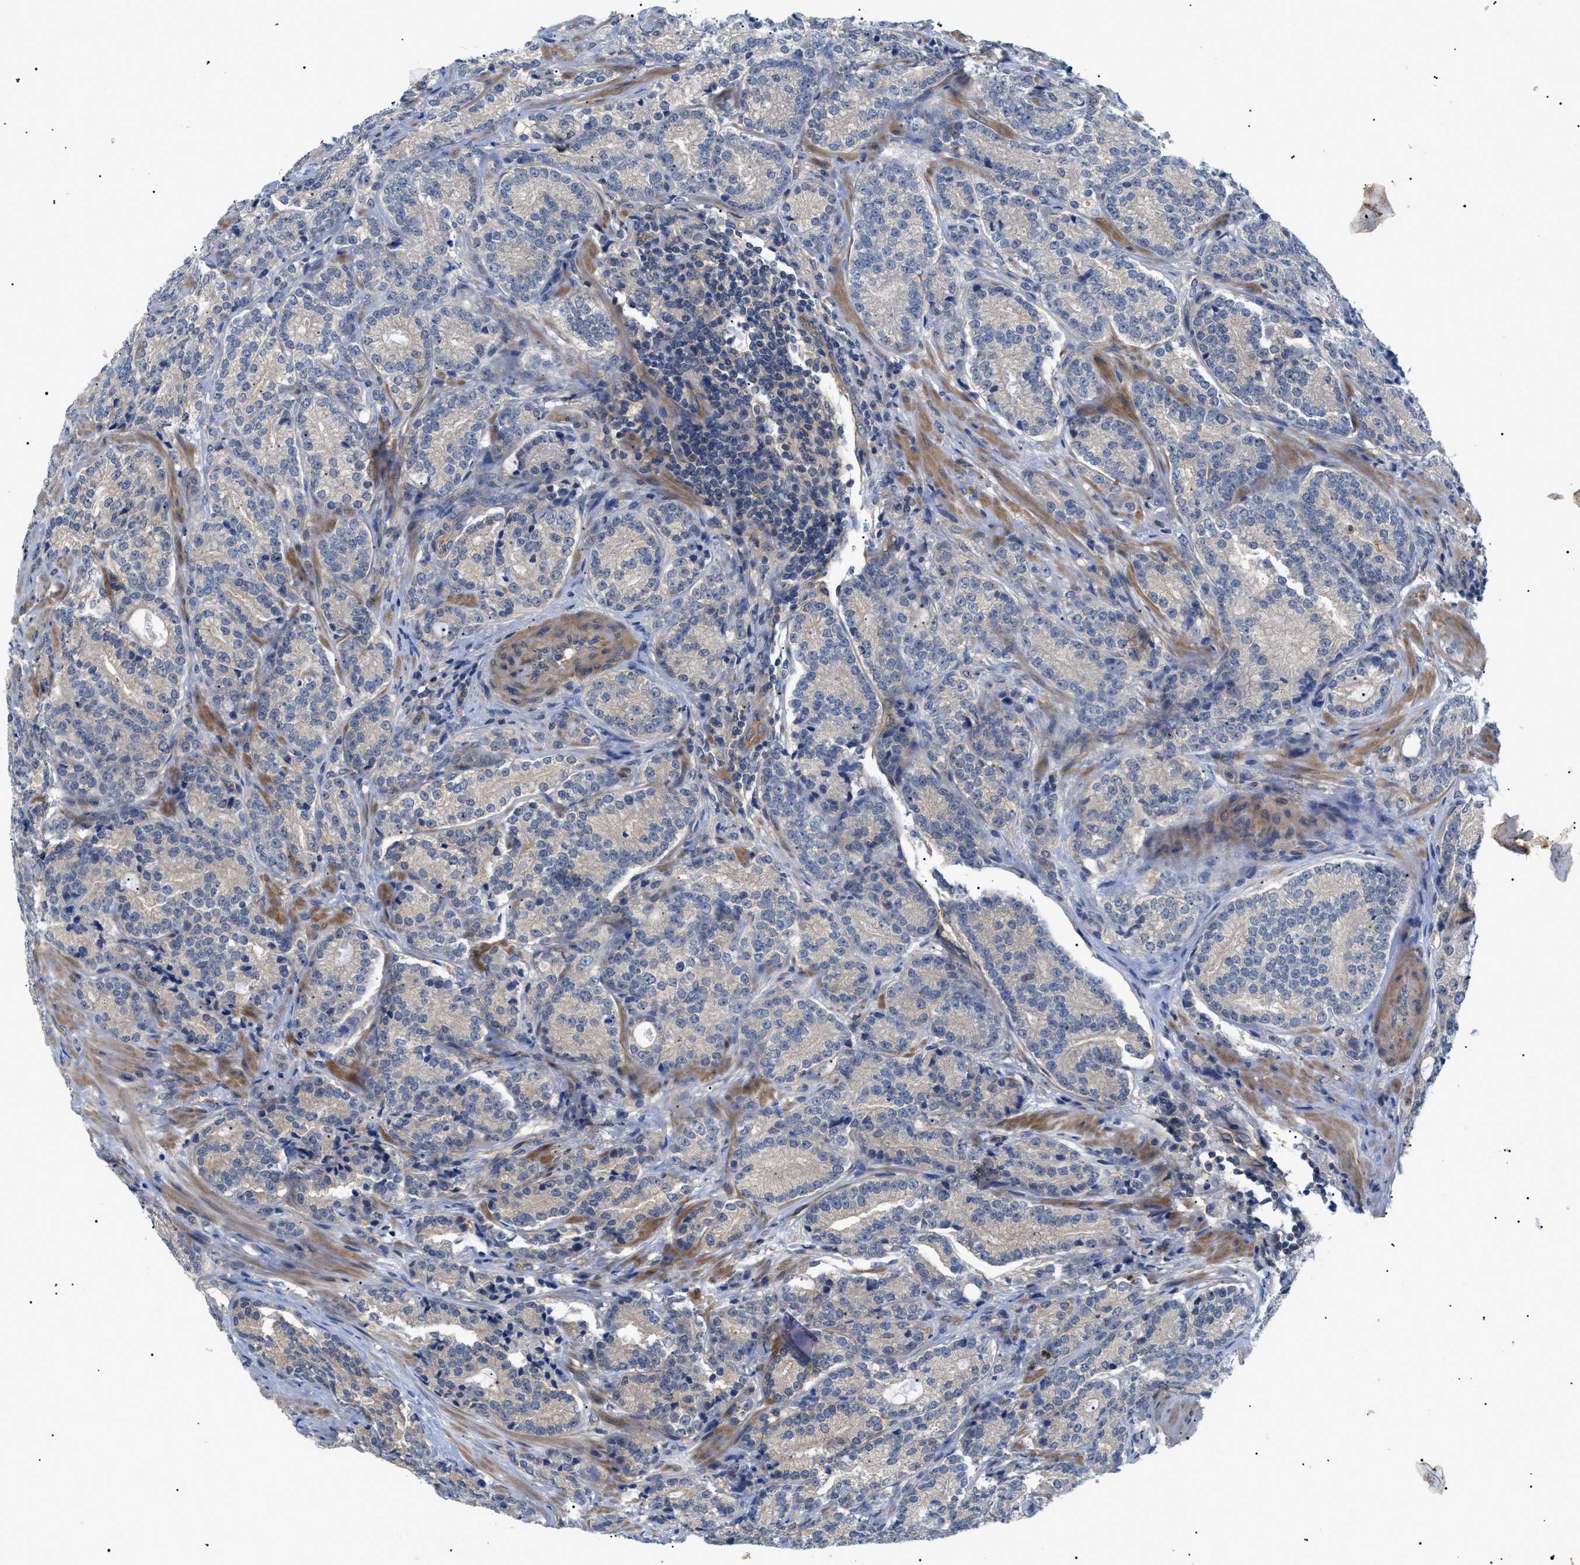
{"staining": {"intensity": "negative", "quantity": "none", "location": "none"}, "tissue": "prostate cancer", "cell_type": "Tumor cells", "image_type": "cancer", "snomed": [{"axis": "morphology", "description": "Adenocarcinoma, High grade"}, {"axis": "topography", "description": "Prostate"}], "caption": "Tumor cells show no significant expression in prostate cancer.", "gene": "RIPK1", "patient": {"sex": "male", "age": 61}}